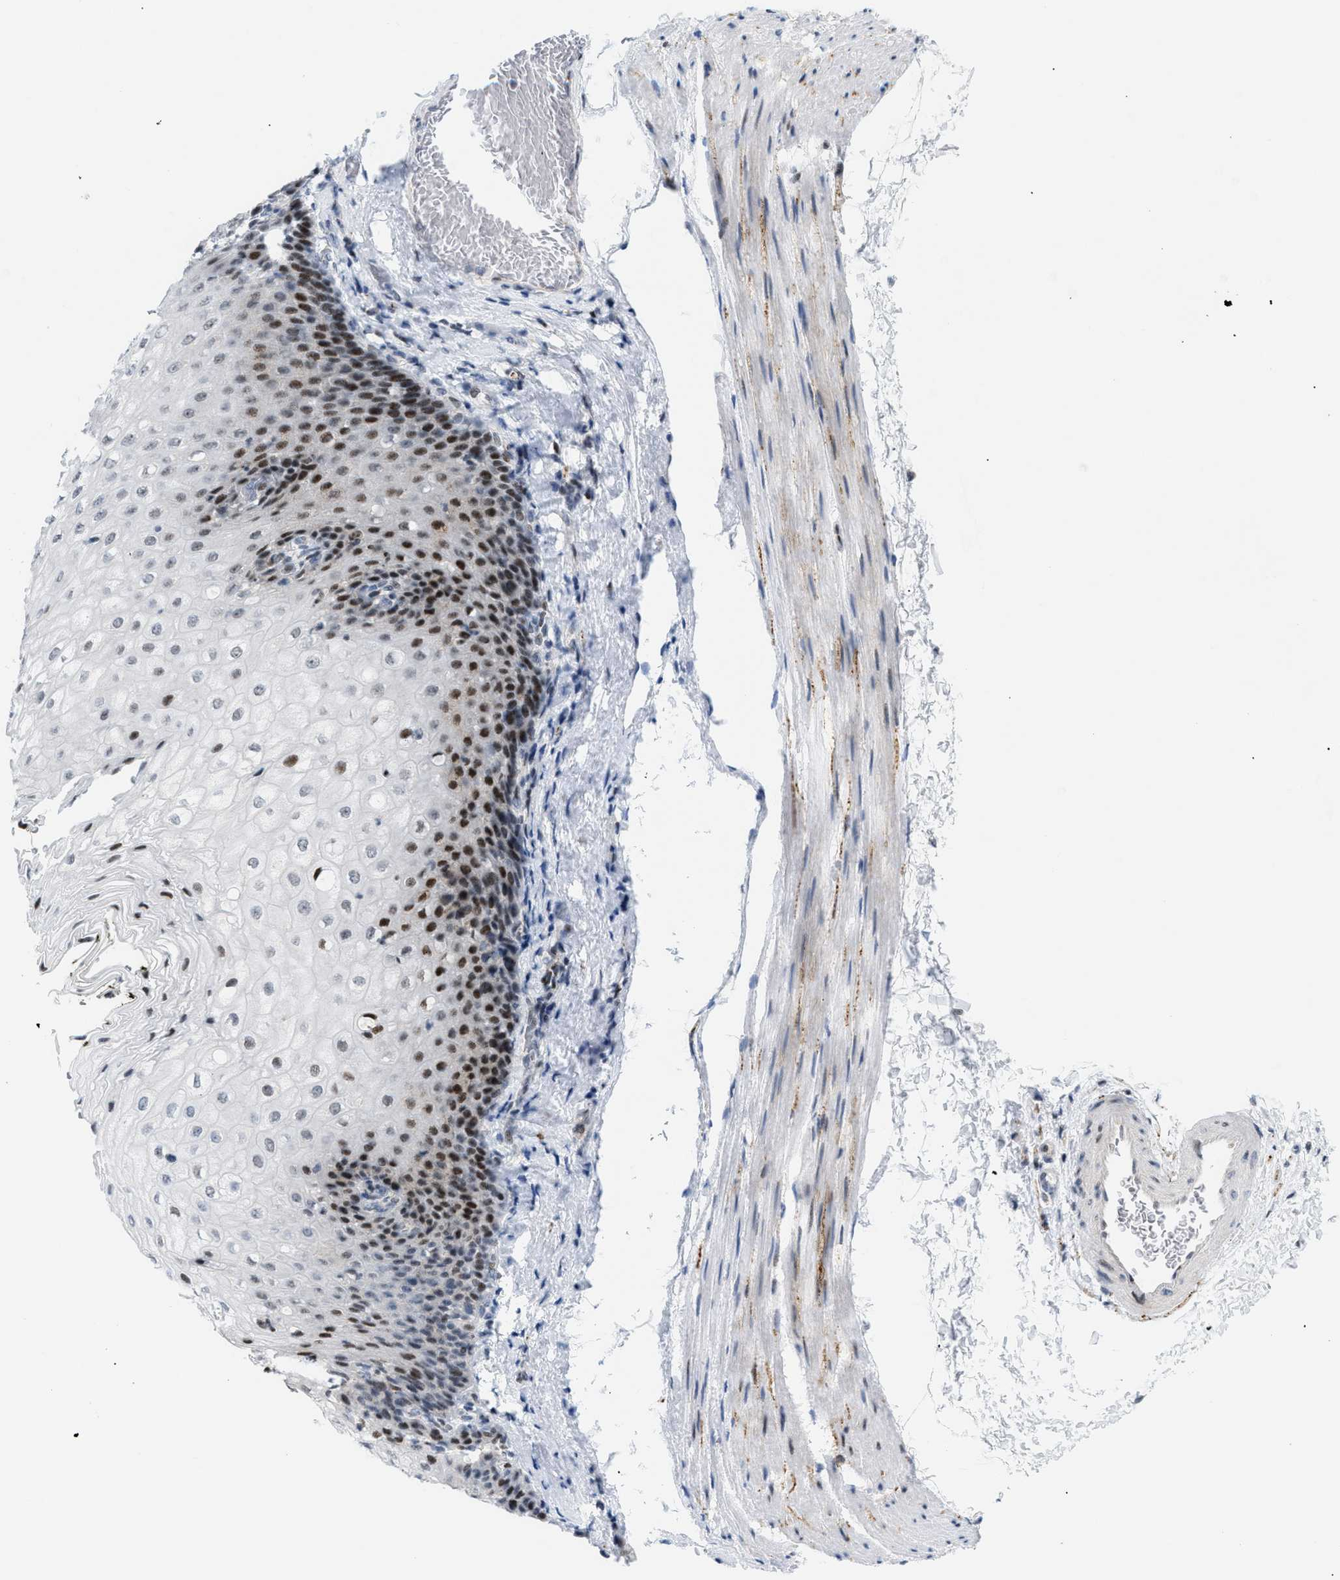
{"staining": {"intensity": "strong", "quantity": ">75%", "location": "nuclear"}, "tissue": "esophagus", "cell_type": "Squamous epithelial cells", "image_type": "normal", "snomed": [{"axis": "morphology", "description": "Normal tissue, NOS"}, {"axis": "topography", "description": "Esophagus"}], "caption": "This image demonstrates immunohistochemistry (IHC) staining of unremarkable human esophagus, with high strong nuclear positivity in about >75% of squamous epithelial cells.", "gene": "MED1", "patient": {"sex": "male", "age": 48}}